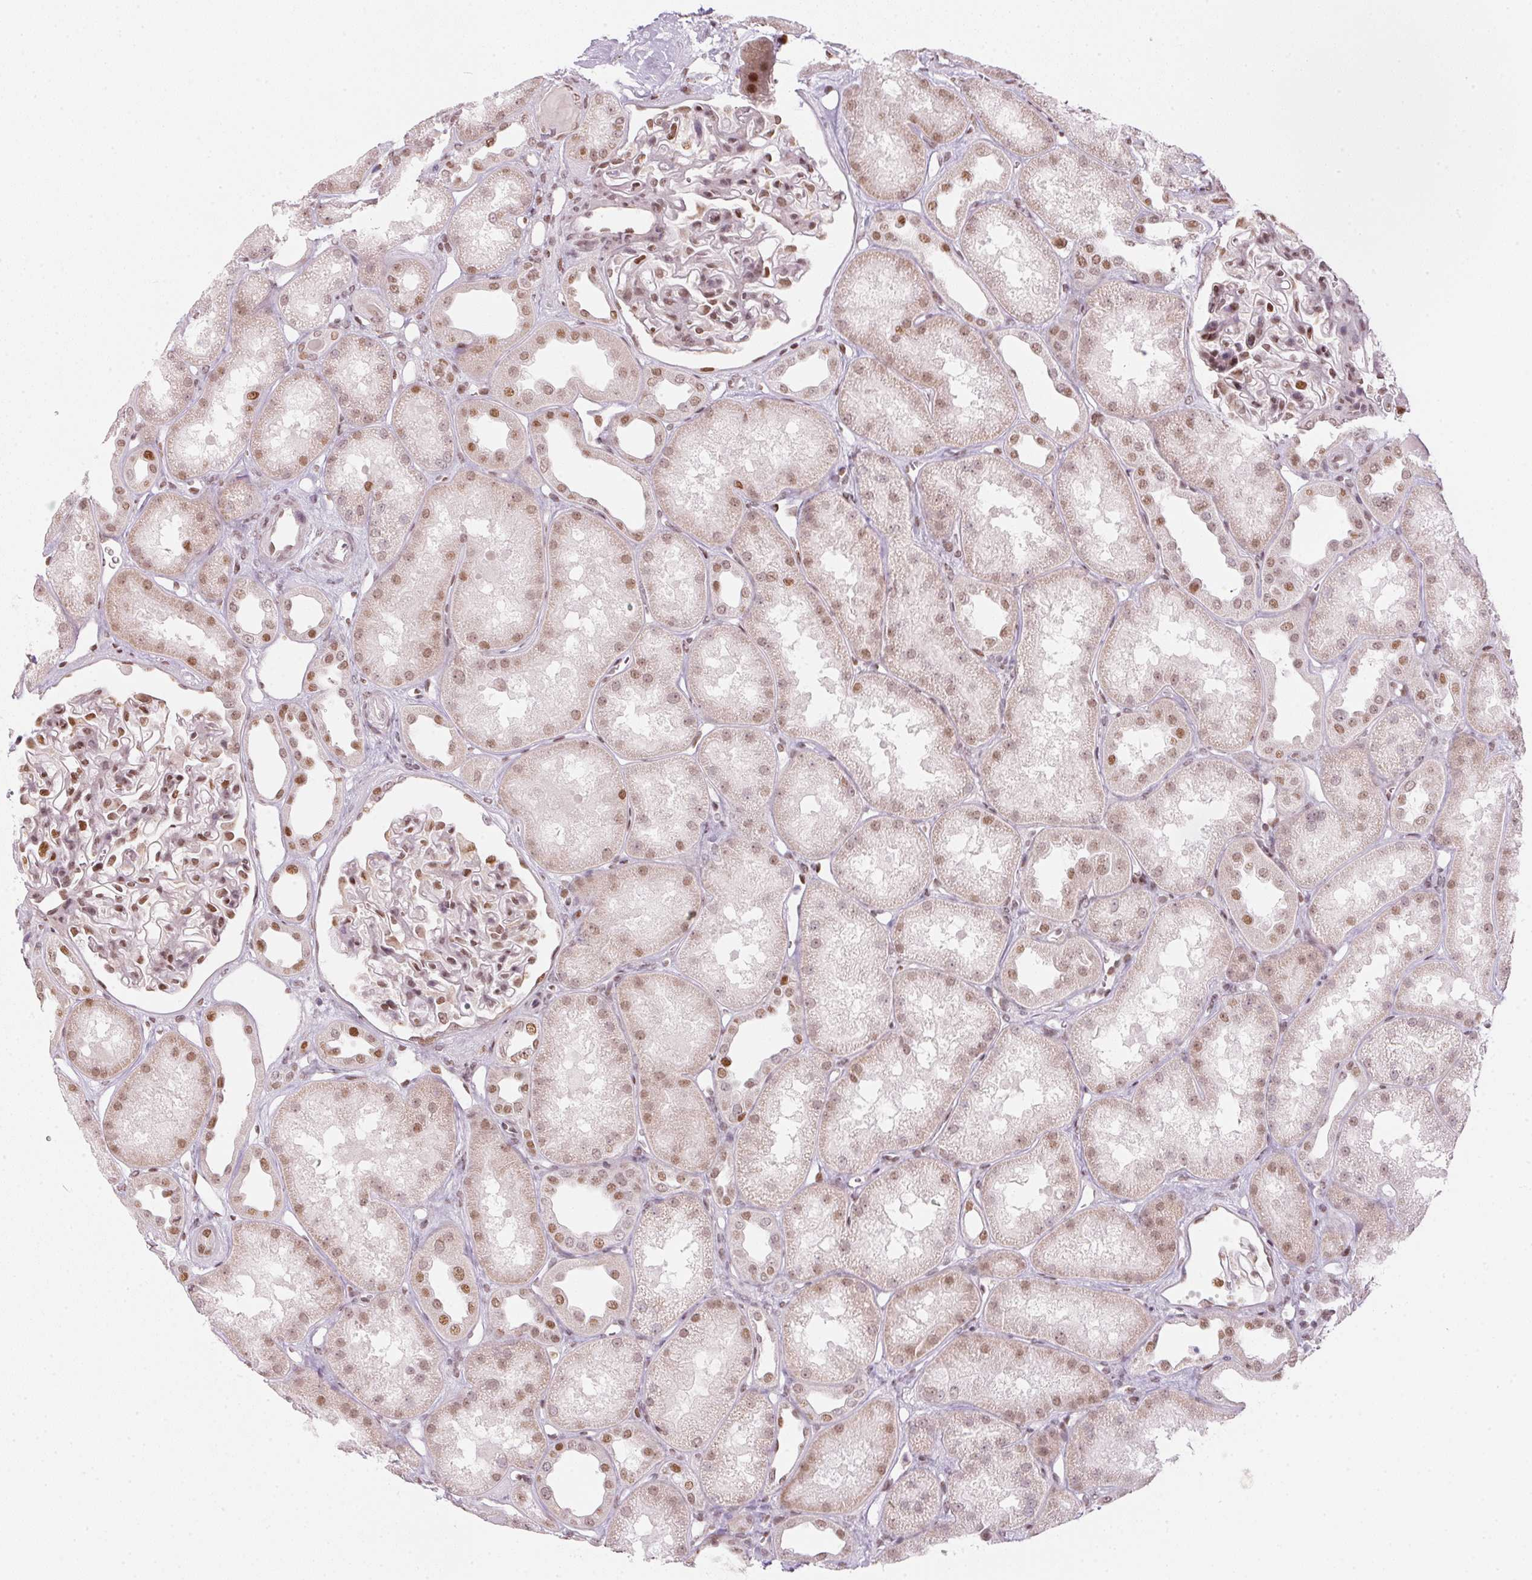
{"staining": {"intensity": "moderate", "quantity": "25%-75%", "location": "nuclear"}, "tissue": "kidney", "cell_type": "Cells in glomeruli", "image_type": "normal", "snomed": [{"axis": "morphology", "description": "Normal tissue, NOS"}, {"axis": "topography", "description": "Kidney"}], "caption": "Immunohistochemical staining of benign kidney demonstrates medium levels of moderate nuclear expression in approximately 25%-75% of cells in glomeruli.", "gene": "KAT6A", "patient": {"sex": "male", "age": 61}}